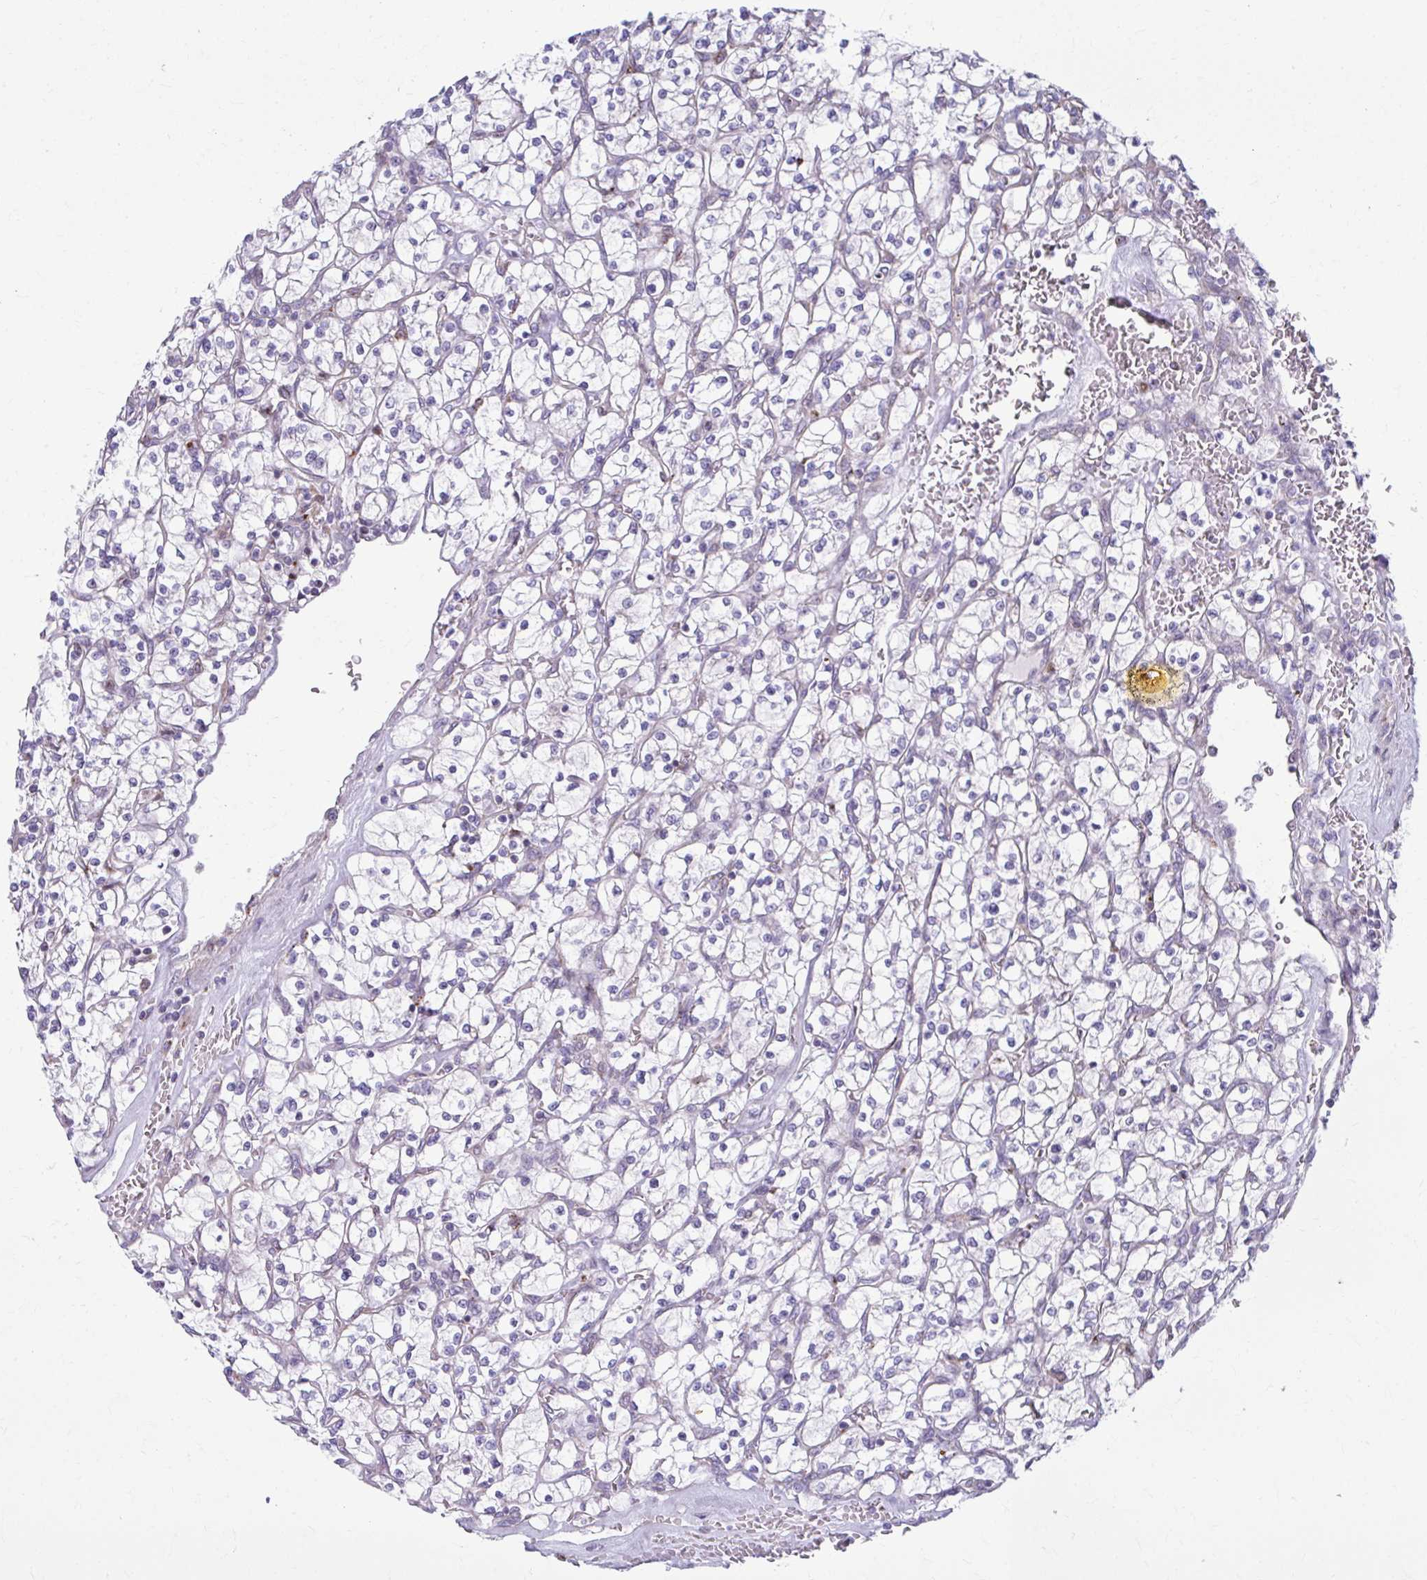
{"staining": {"intensity": "negative", "quantity": "none", "location": "none"}, "tissue": "renal cancer", "cell_type": "Tumor cells", "image_type": "cancer", "snomed": [{"axis": "morphology", "description": "Adenocarcinoma, NOS"}, {"axis": "topography", "description": "Kidney"}], "caption": "A high-resolution photomicrograph shows IHC staining of renal adenocarcinoma, which displays no significant staining in tumor cells.", "gene": "LRRC4B", "patient": {"sex": "female", "age": 64}}